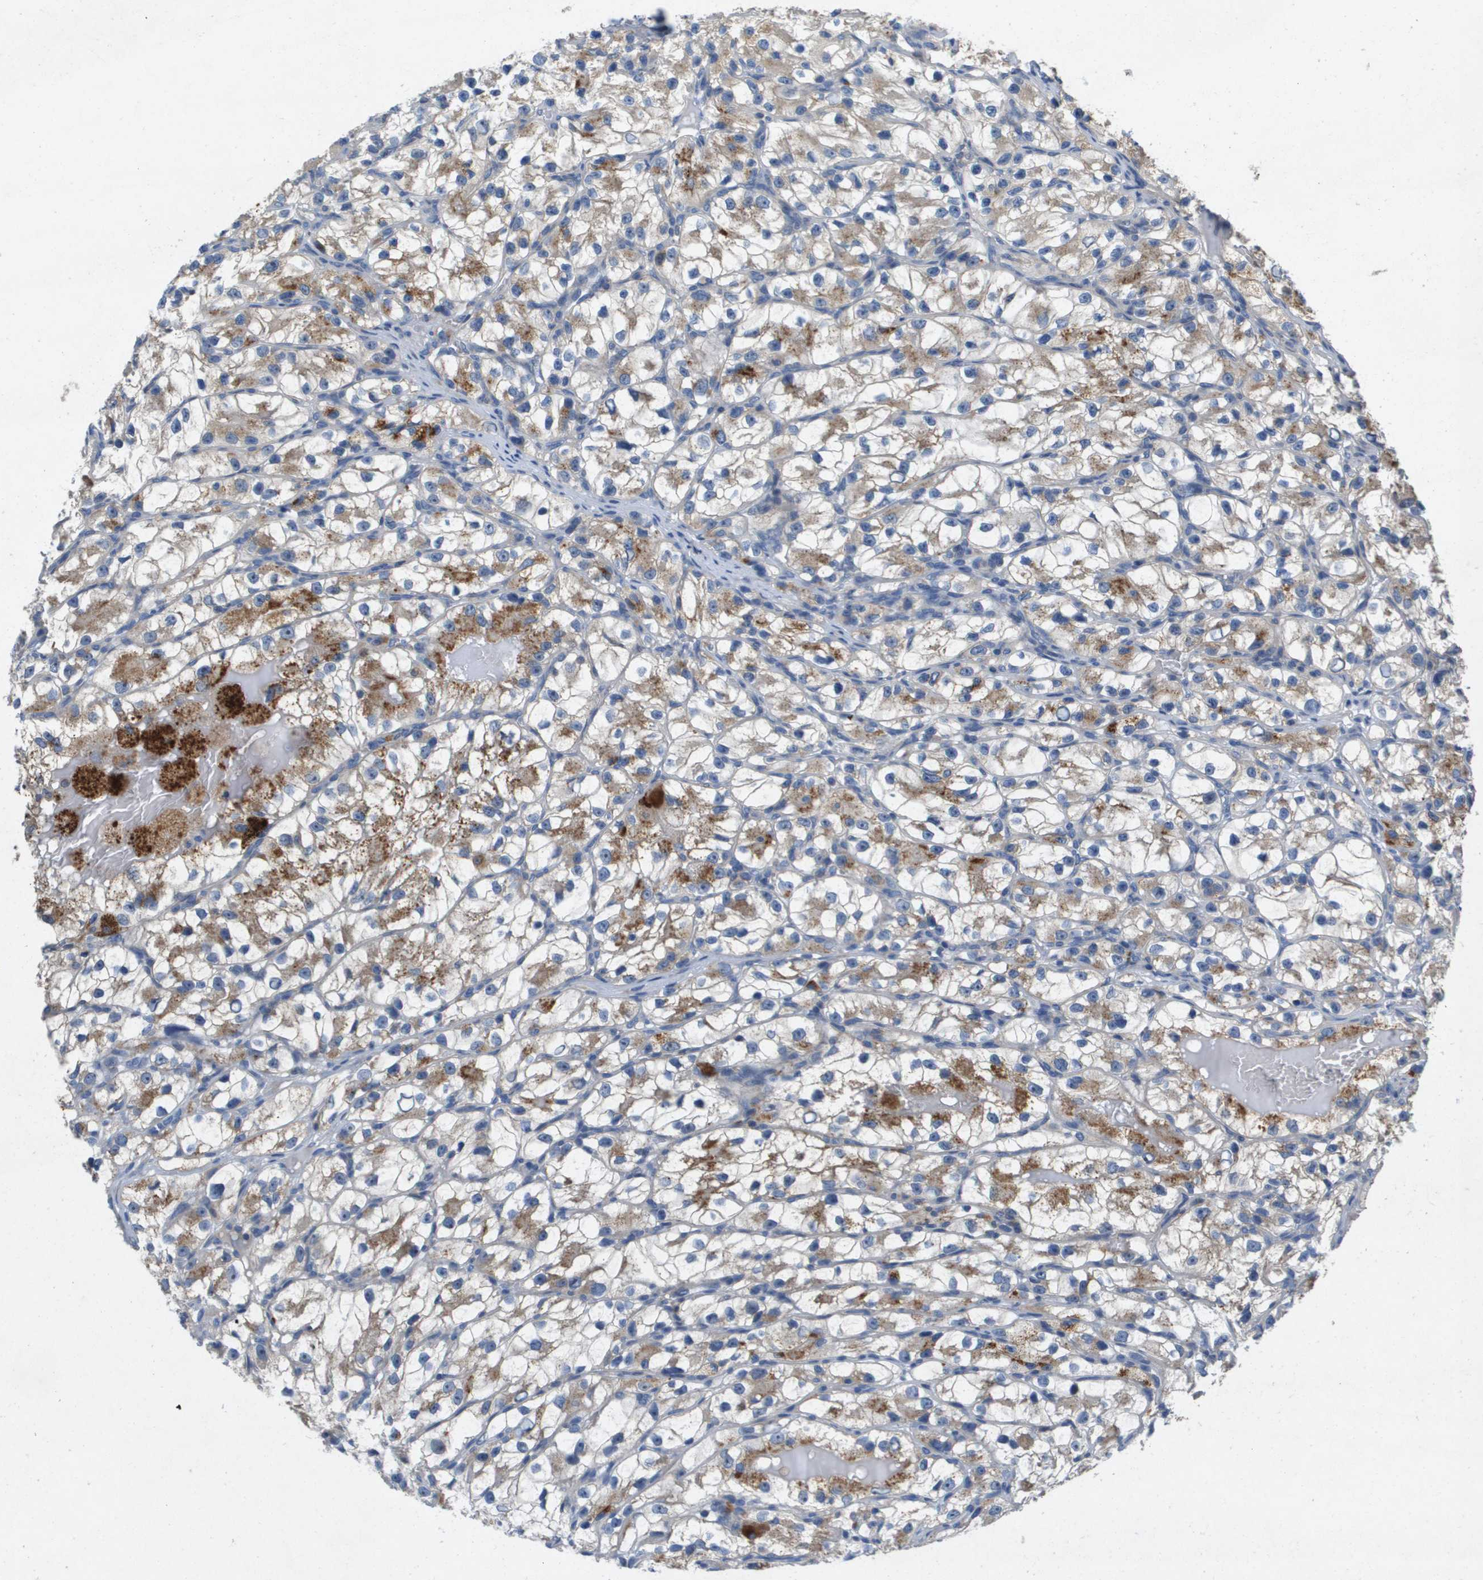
{"staining": {"intensity": "moderate", "quantity": "<25%", "location": "cytoplasmic/membranous"}, "tissue": "renal cancer", "cell_type": "Tumor cells", "image_type": "cancer", "snomed": [{"axis": "morphology", "description": "Adenocarcinoma, NOS"}, {"axis": "topography", "description": "Kidney"}], "caption": "Human renal cancer stained with a protein marker exhibits moderate staining in tumor cells.", "gene": "B3GNT5", "patient": {"sex": "female", "age": 57}}